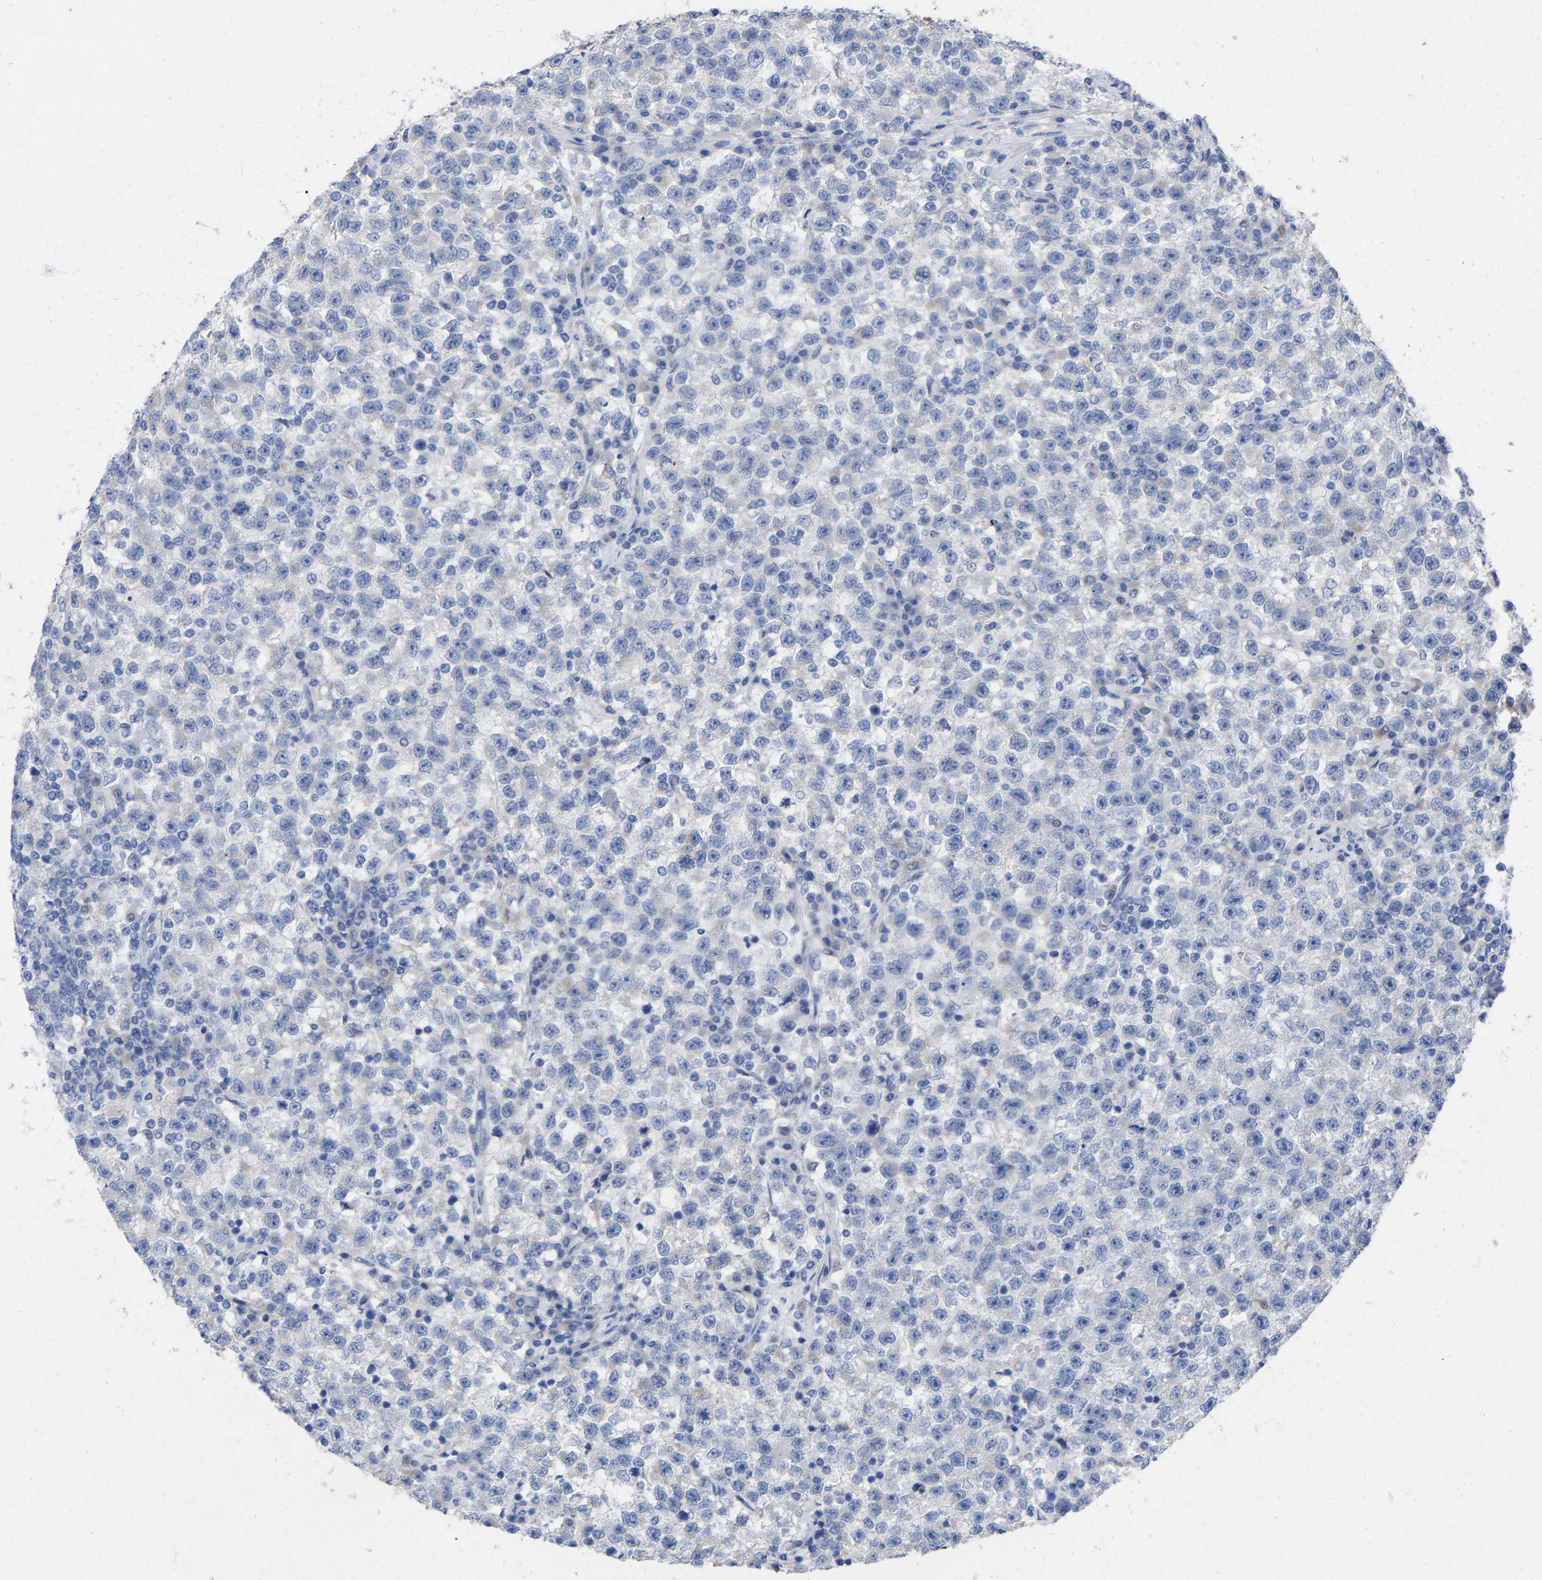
{"staining": {"intensity": "negative", "quantity": "none", "location": "none"}, "tissue": "testis cancer", "cell_type": "Tumor cells", "image_type": "cancer", "snomed": [{"axis": "morphology", "description": "Seminoma, NOS"}, {"axis": "topography", "description": "Testis"}], "caption": "Human testis cancer (seminoma) stained for a protein using immunohistochemistry shows no staining in tumor cells.", "gene": "STRIP2", "patient": {"sex": "male", "age": 22}}